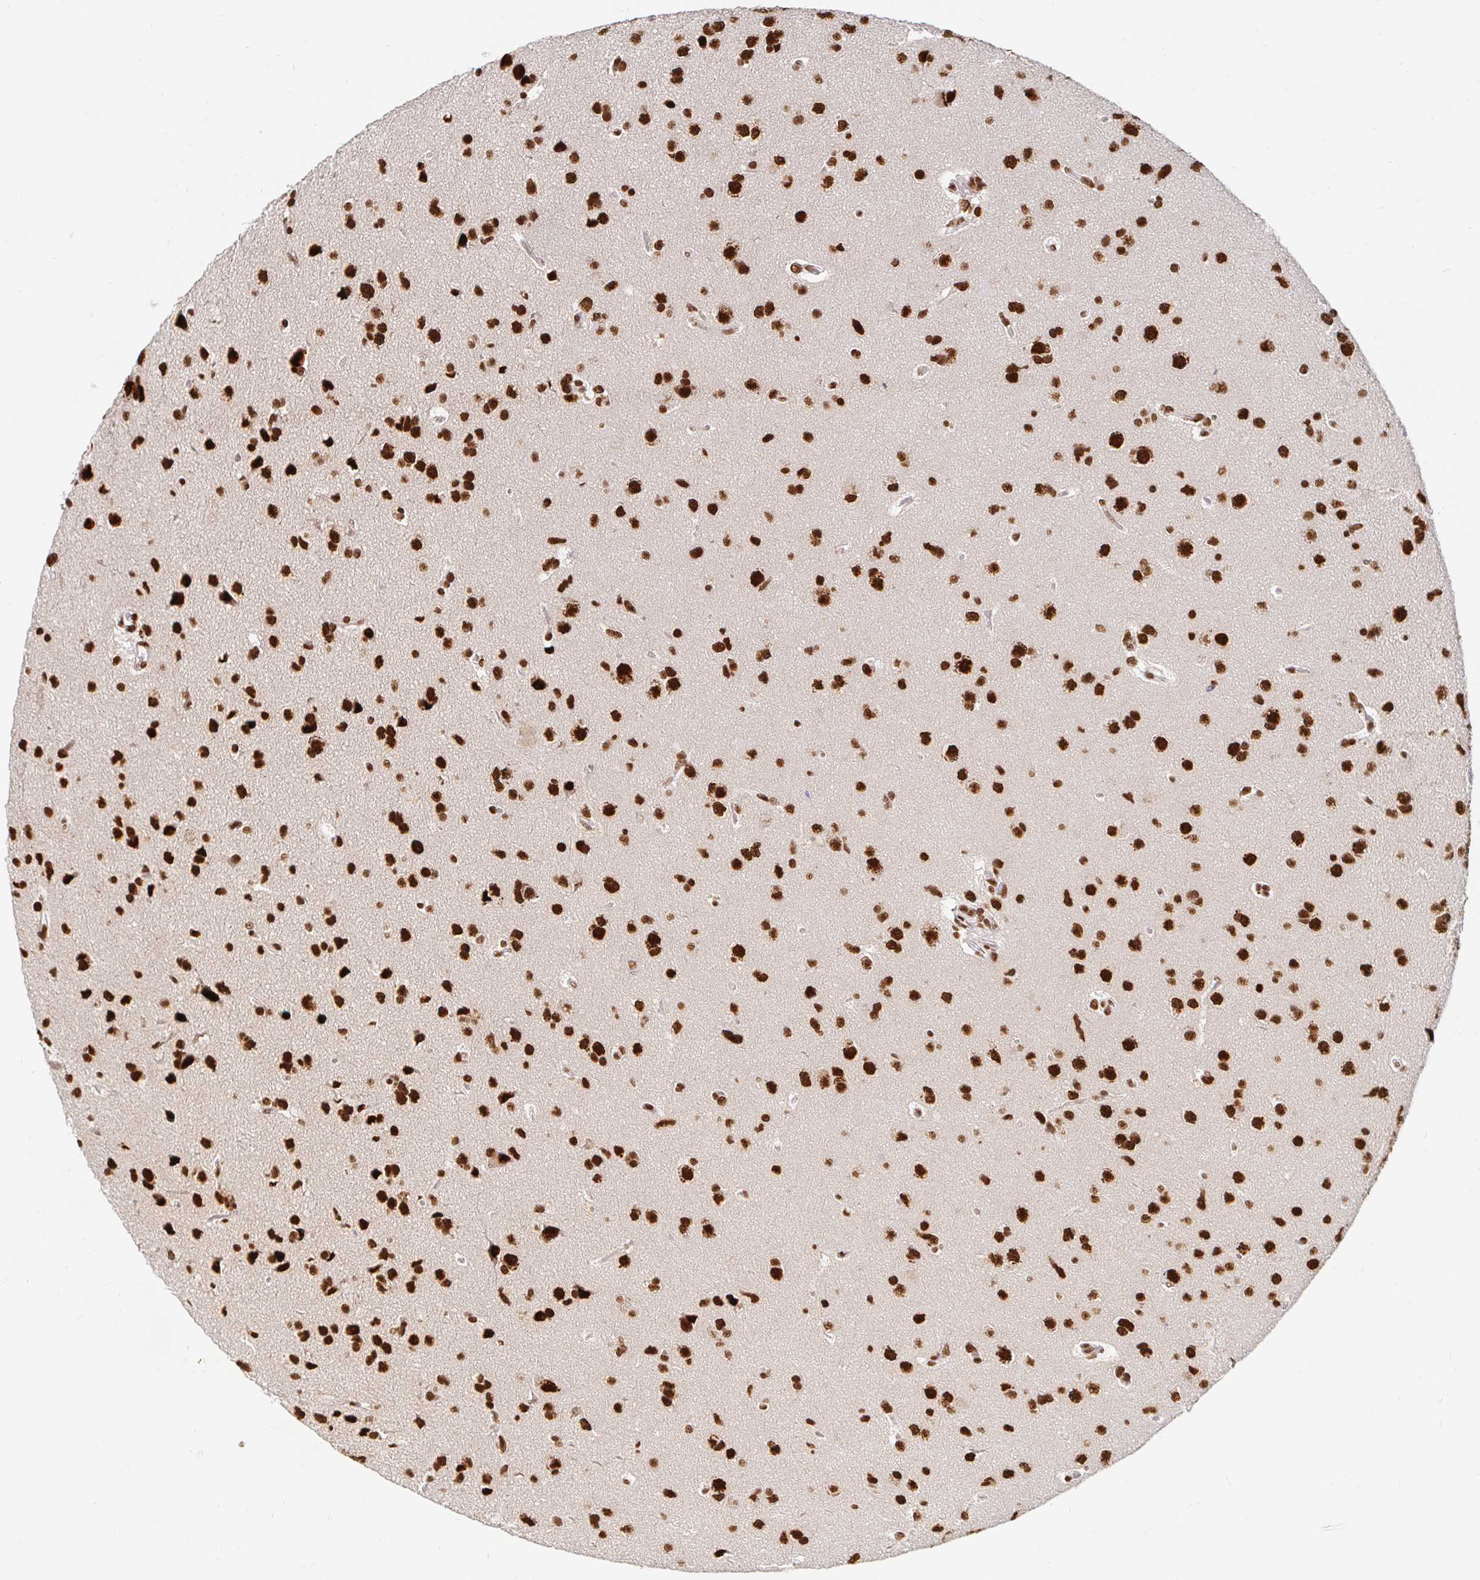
{"staining": {"intensity": "strong", "quantity": ">75%", "location": "nuclear"}, "tissue": "glioma", "cell_type": "Tumor cells", "image_type": "cancer", "snomed": [{"axis": "morphology", "description": "Glioma, malignant, Low grade"}, {"axis": "topography", "description": "Brain"}], "caption": "The photomicrograph displays staining of malignant glioma (low-grade), revealing strong nuclear protein staining (brown color) within tumor cells.", "gene": "RBMX", "patient": {"sex": "female", "age": 55}}